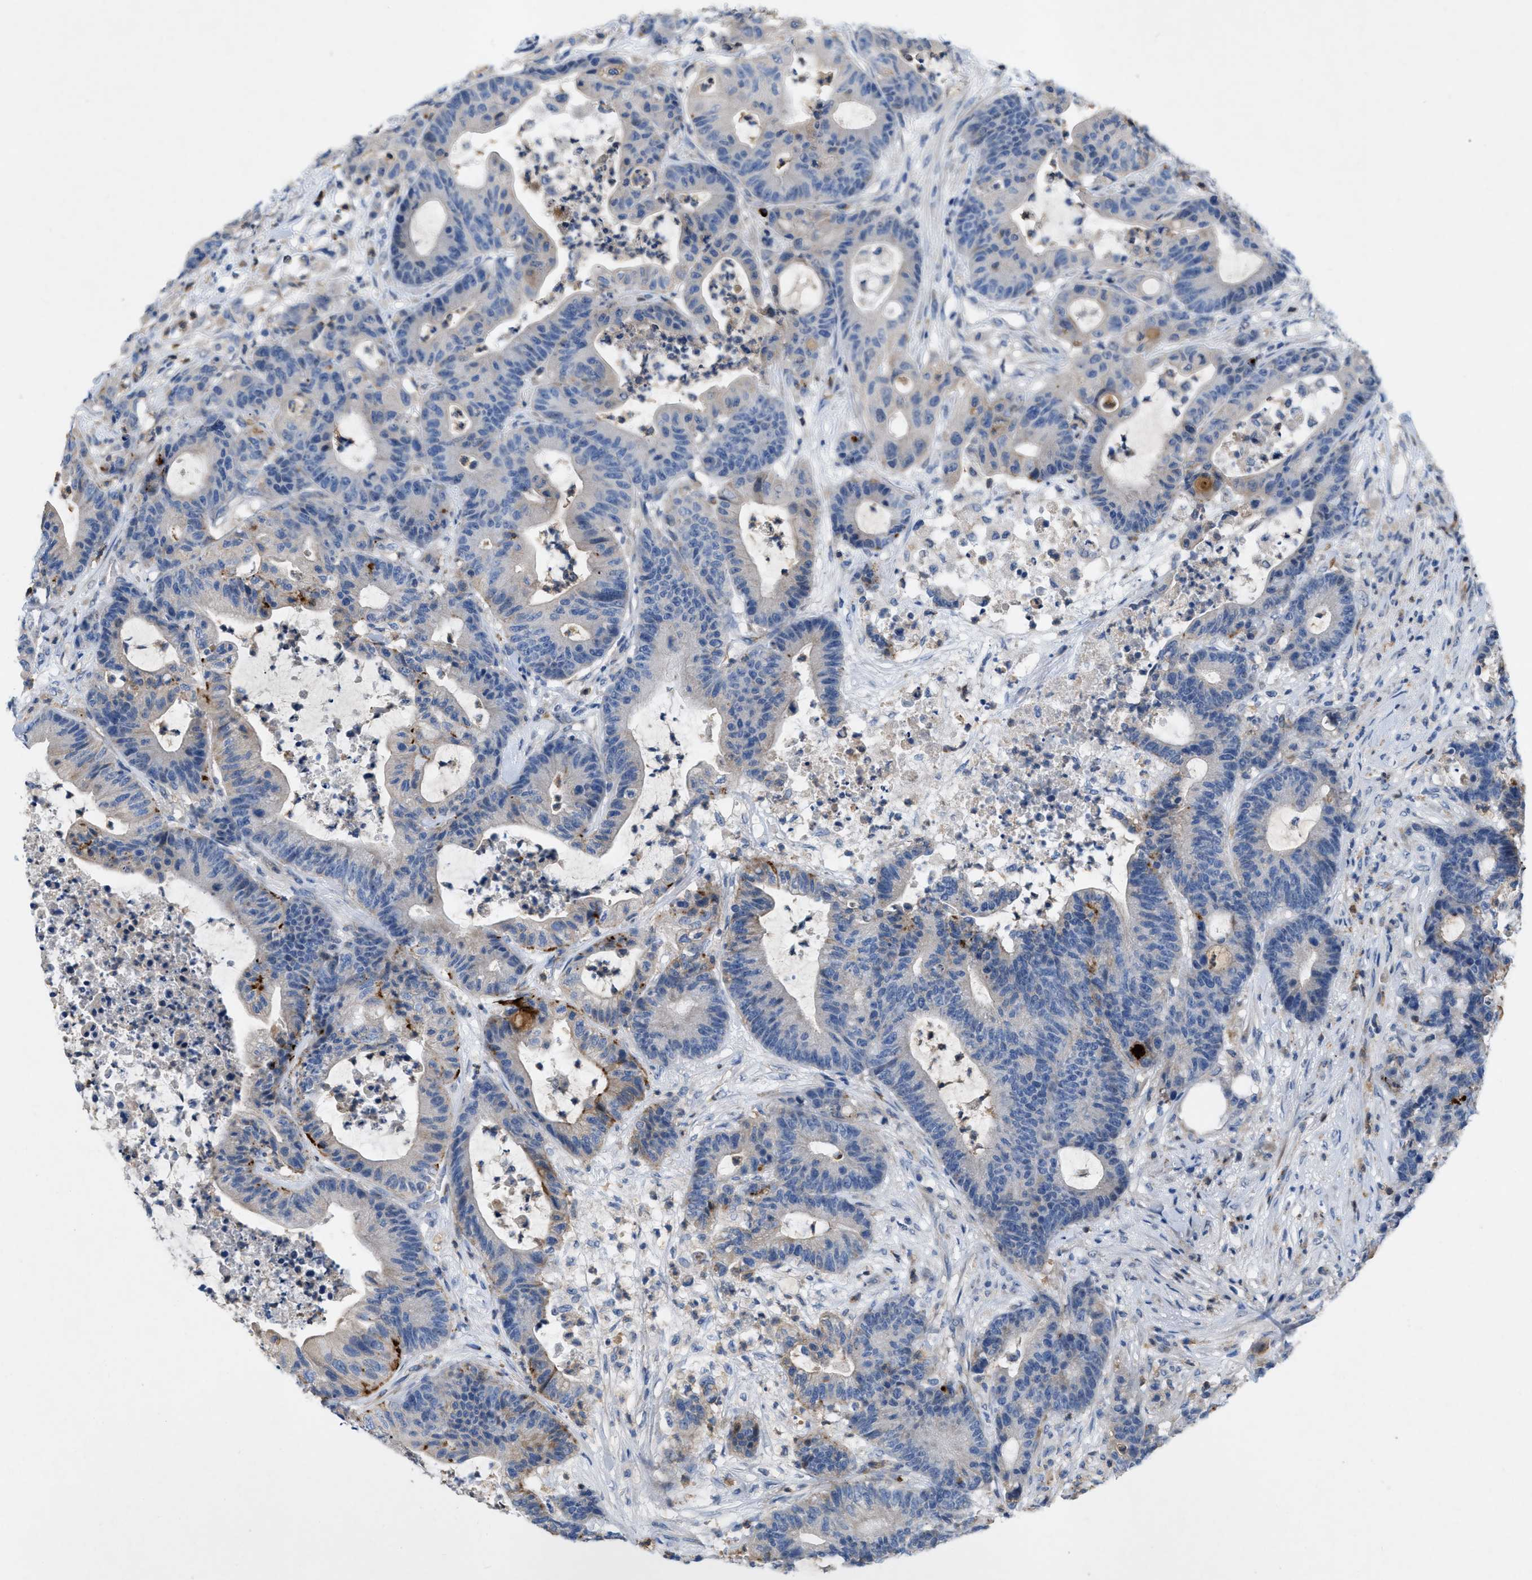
{"staining": {"intensity": "negative", "quantity": "none", "location": "none"}, "tissue": "colorectal cancer", "cell_type": "Tumor cells", "image_type": "cancer", "snomed": [{"axis": "morphology", "description": "Adenocarcinoma, NOS"}, {"axis": "topography", "description": "Colon"}], "caption": "There is no significant staining in tumor cells of adenocarcinoma (colorectal).", "gene": "PLPPR5", "patient": {"sex": "female", "age": 84}}